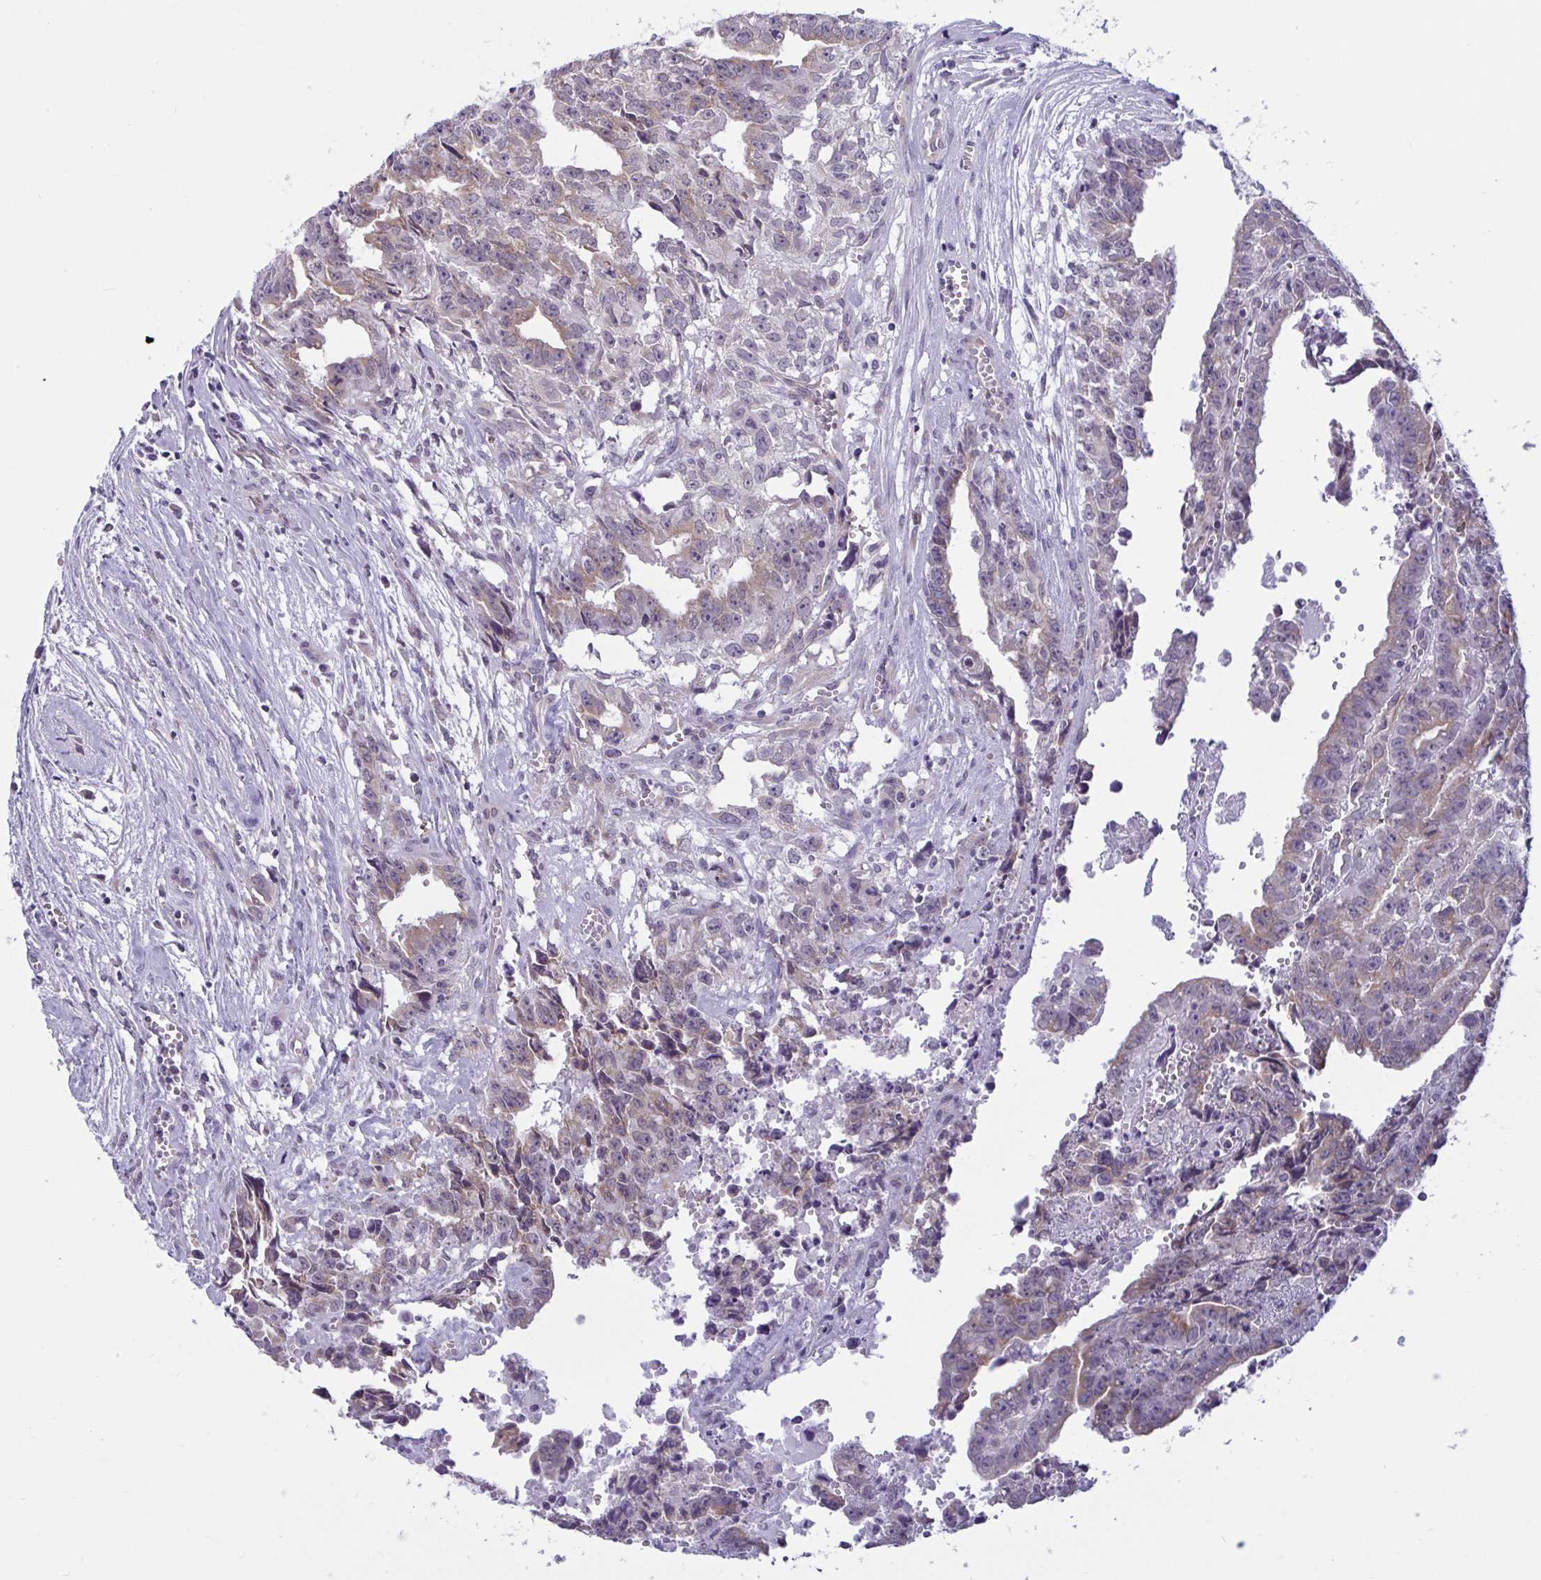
{"staining": {"intensity": "weak", "quantity": ">75%", "location": "cytoplasmic/membranous"}, "tissue": "testis cancer", "cell_type": "Tumor cells", "image_type": "cancer", "snomed": [{"axis": "morphology", "description": "Carcinoma, Embryonal, NOS"}, {"axis": "morphology", "description": "Teratoma, malignant, NOS"}, {"axis": "topography", "description": "Testis"}], "caption": "This image exhibits IHC staining of human testis cancer (teratoma (malignant)), with low weak cytoplasmic/membranous expression in approximately >75% of tumor cells.", "gene": "CAMLG", "patient": {"sex": "male", "age": 24}}